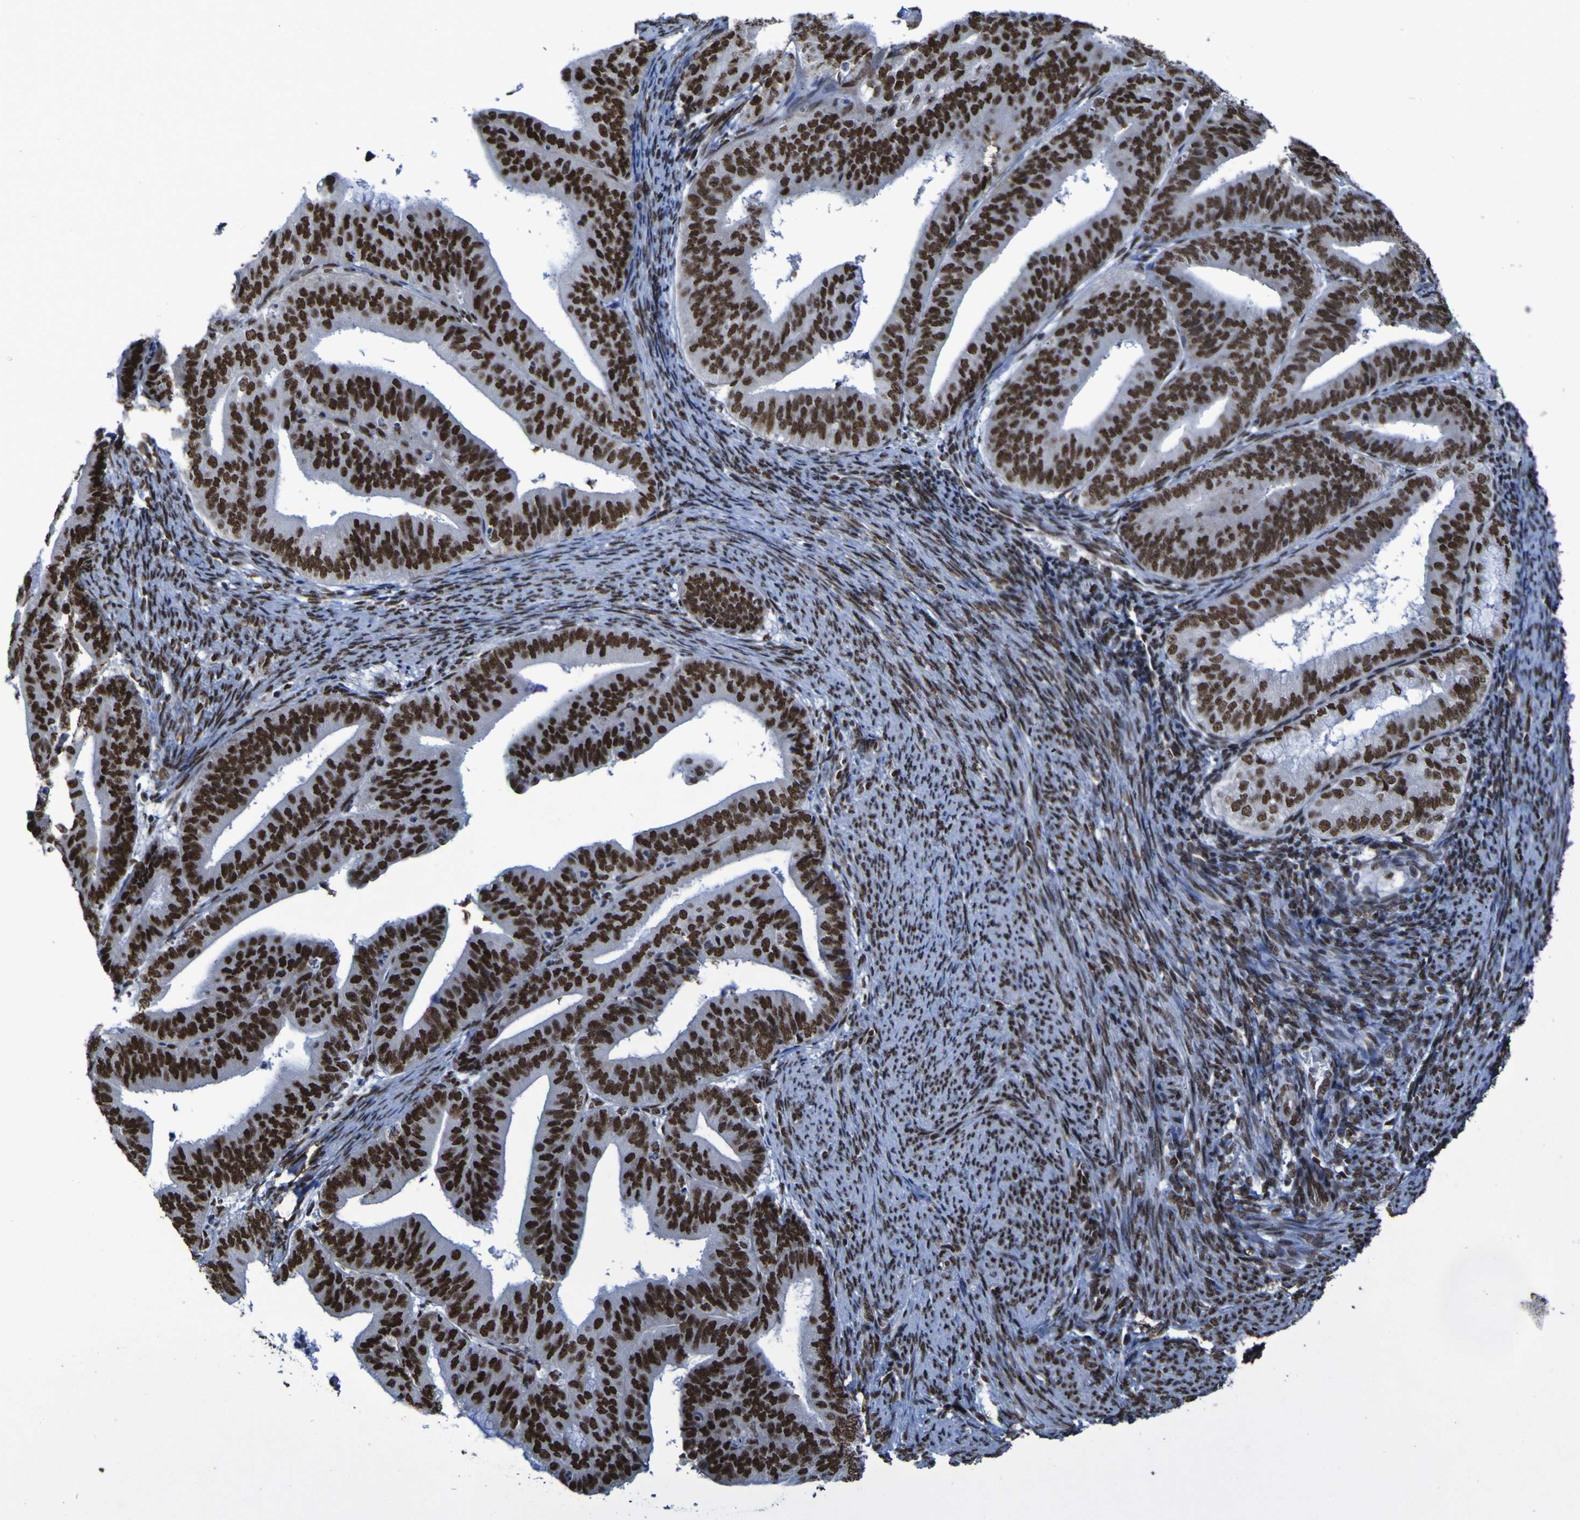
{"staining": {"intensity": "strong", "quantity": ">75%", "location": "nuclear"}, "tissue": "endometrial cancer", "cell_type": "Tumor cells", "image_type": "cancer", "snomed": [{"axis": "morphology", "description": "Adenocarcinoma, NOS"}, {"axis": "topography", "description": "Endometrium"}], "caption": "Protein expression analysis of adenocarcinoma (endometrial) exhibits strong nuclear expression in about >75% of tumor cells. (DAB (3,3'-diaminobenzidine) = brown stain, brightfield microscopy at high magnification).", "gene": "HNRNPR", "patient": {"sex": "female", "age": 63}}